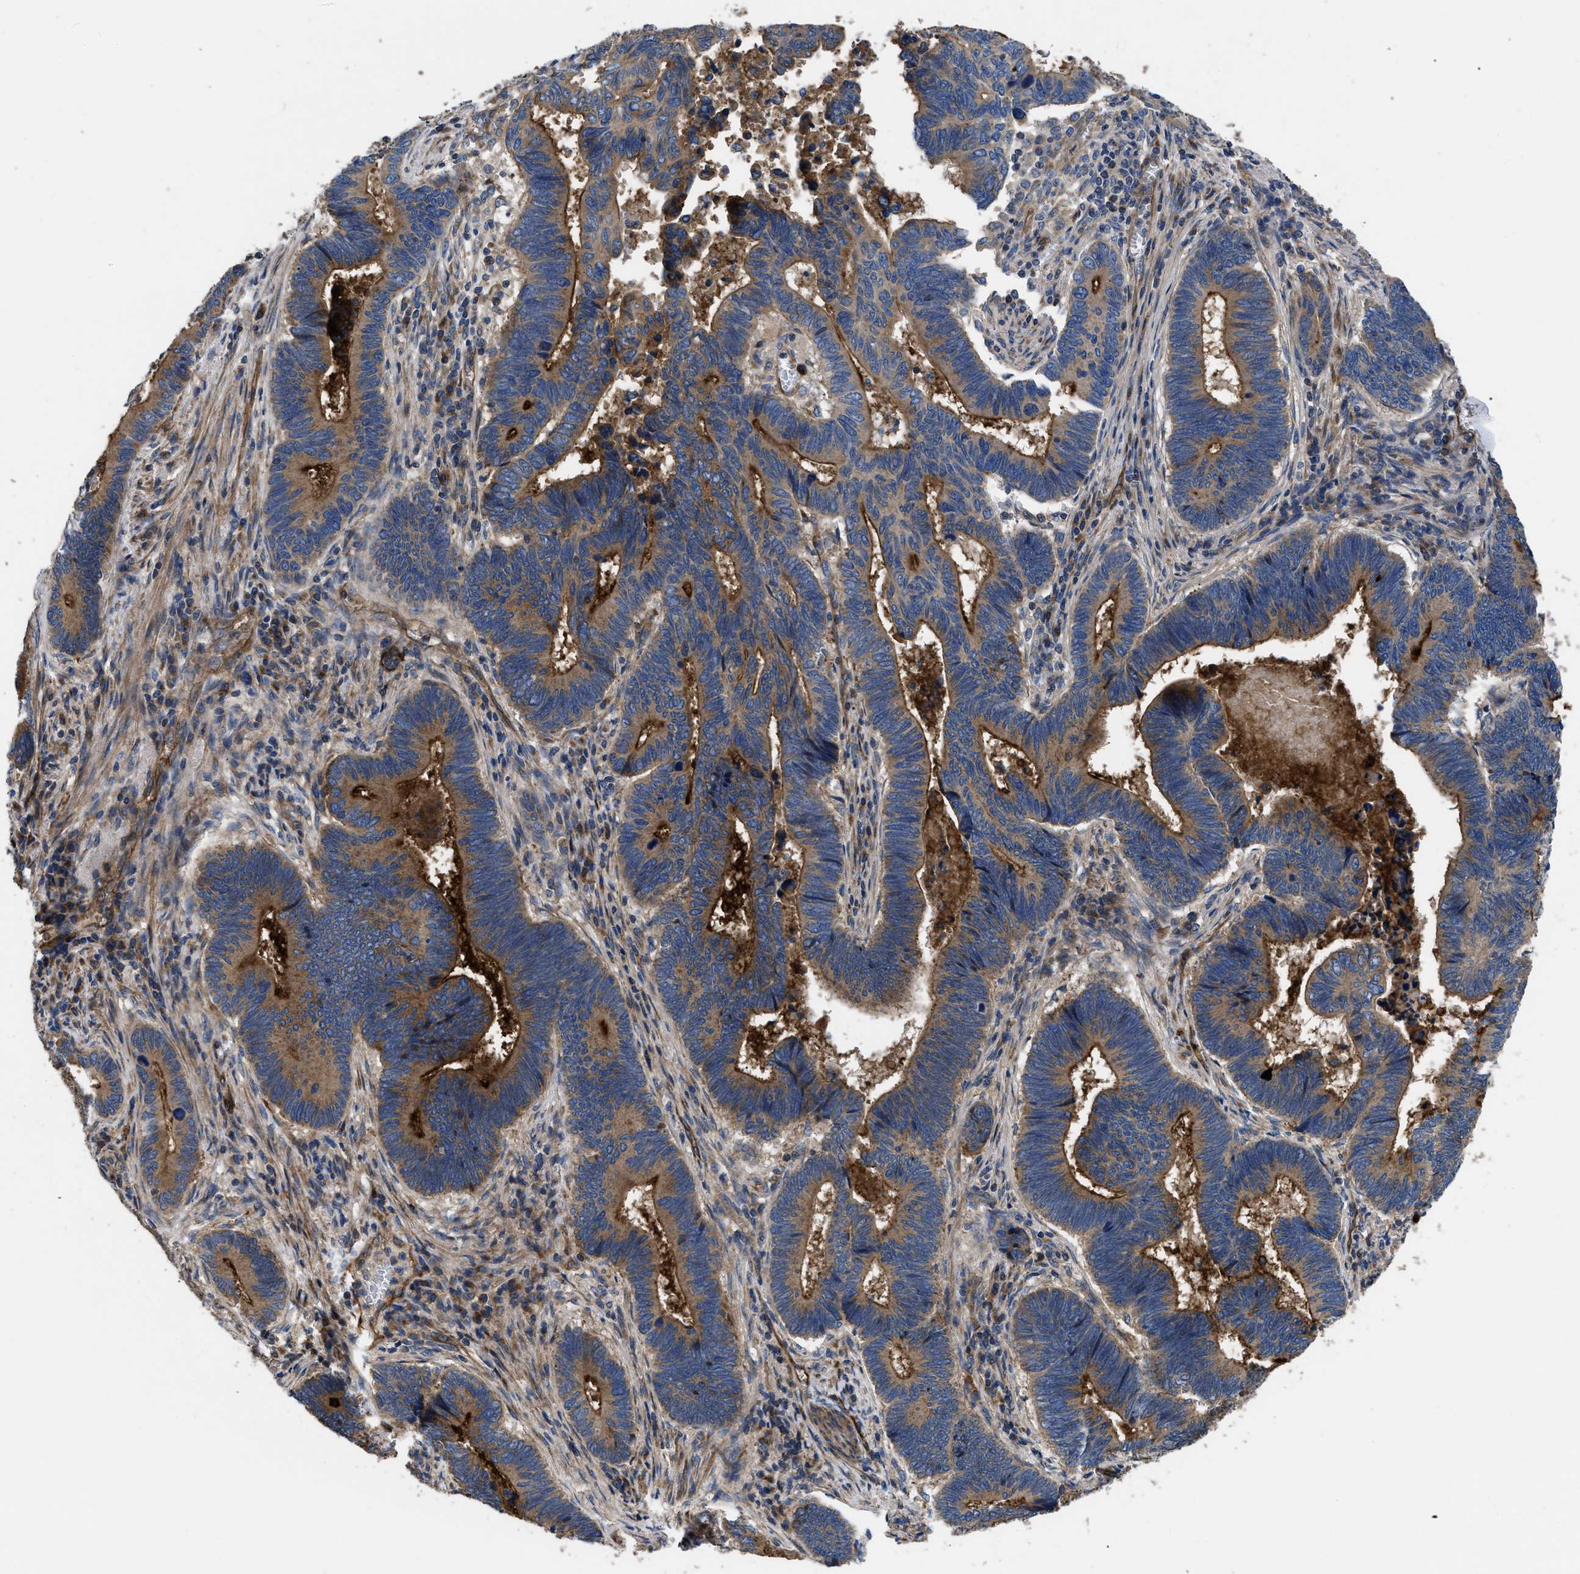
{"staining": {"intensity": "strong", "quantity": ">75%", "location": "cytoplasmic/membranous"}, "tissue": "pancreatic cancer", "cell_type": "Tumor cells", "image_type": "cancer", "snomed": [{"axis": "morphology", "description": "Adenocarcinoma, NOS"}, {"axis": "topography", "description": "Pancreas"}], "caption": "Human adenocarcinoma (pancreatic) stained for a protein (brown) demonstrates strong cytoplasmic/membranous positive positivity in approximately >75% of tumor cells.", "gene": "NT5E", "patient": {"sex": "female", "age": 70}}